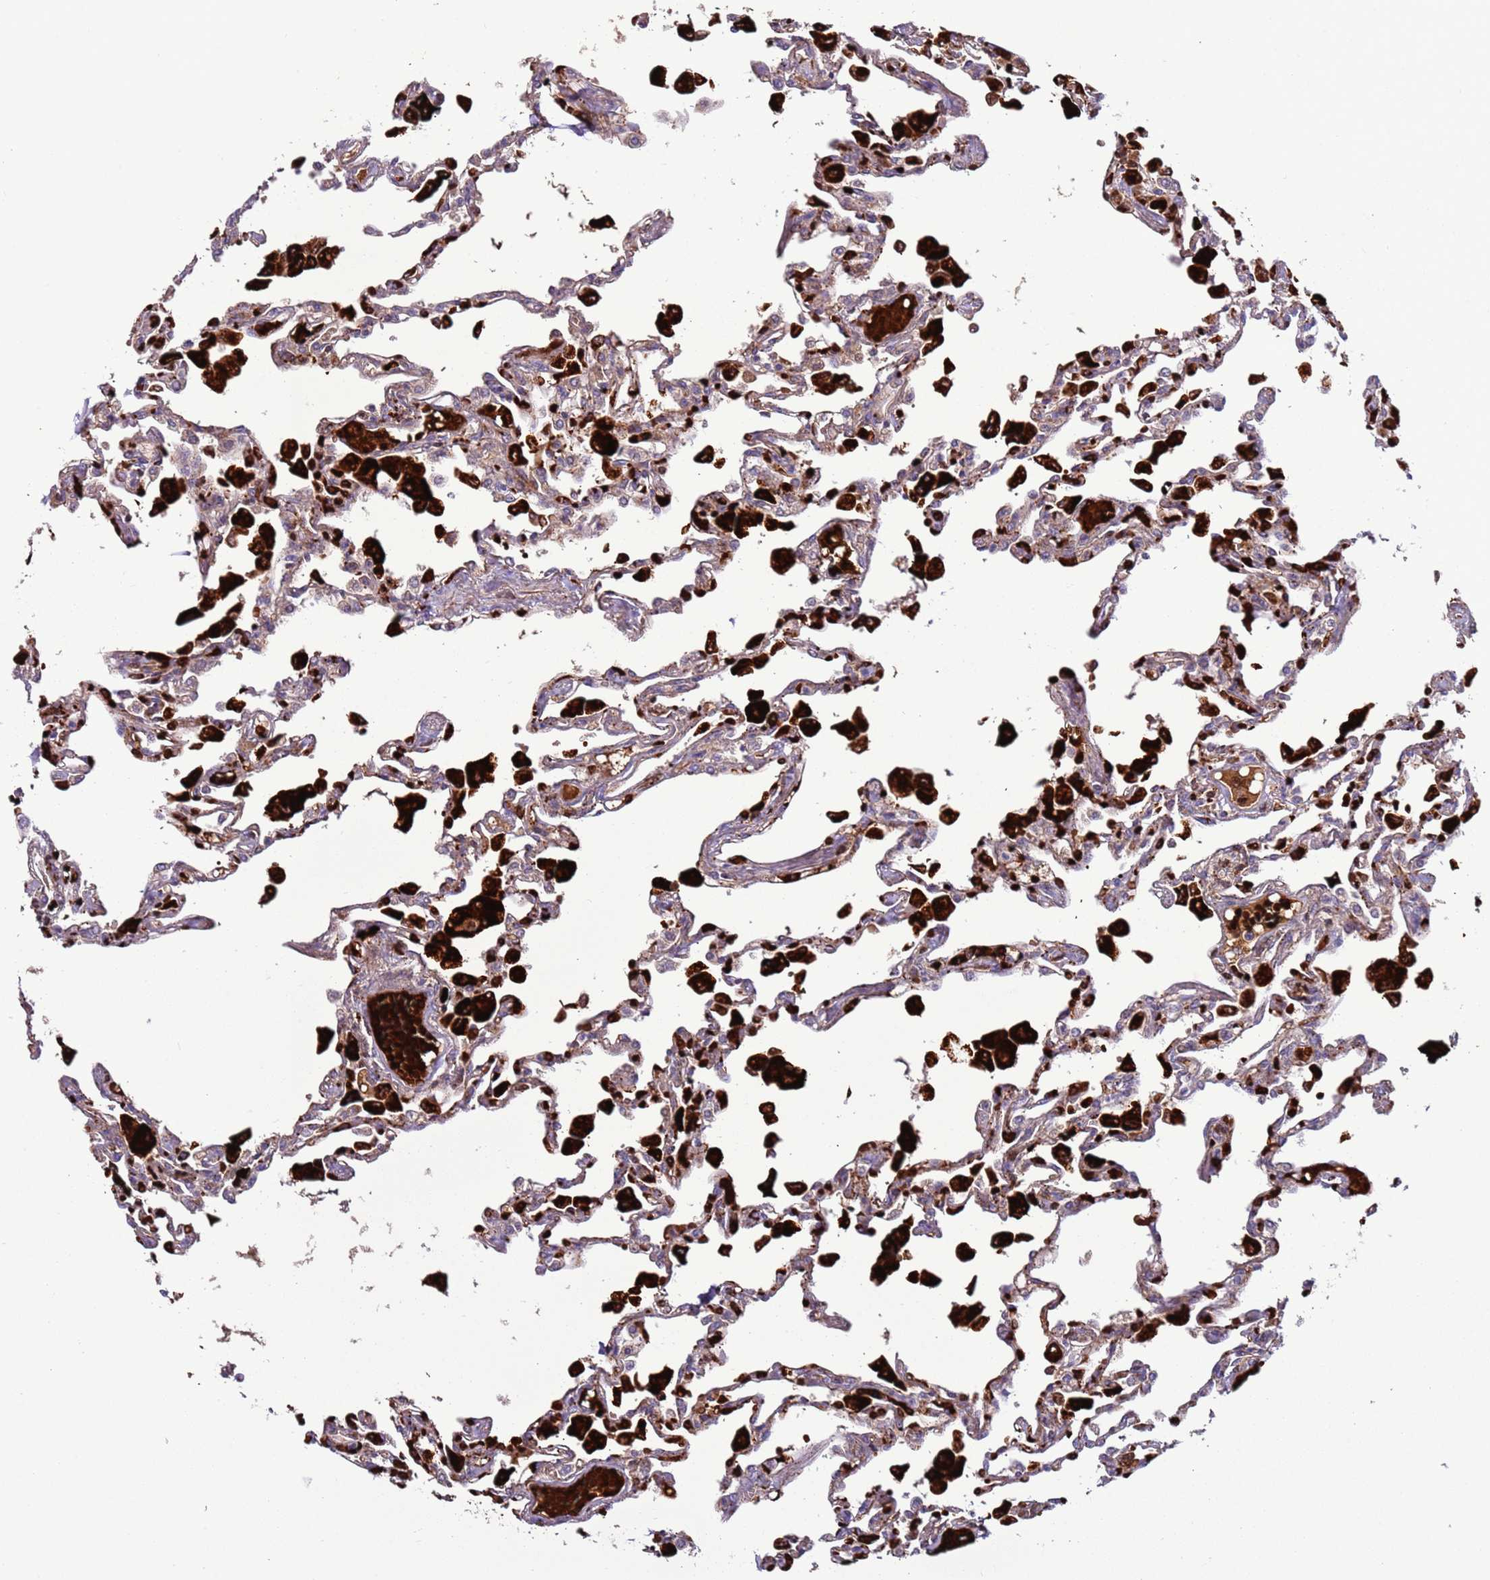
{"staining": {"intensity": "strong", "quantity": "<25%", "location": "cytoplasmic/membranous"}, "tissue": "lung", "cell_type": "Alveolar cells", "image_type": "normal", "snomed": [{"axis": "morphology", "description": "Normal tissue, NOS"}, {"axis": "topography", "description": "Bronchus"}, {"axis": "topography", "description": "Lung"}], "caption": "Immunohistochemical staining of unremarkable human lung exhibits strong cytoplasmic/membranous protein staining in about <25% of alveolar cells.", "gene": "VPS36", "patient": {"sex": "female", "age": 49}}